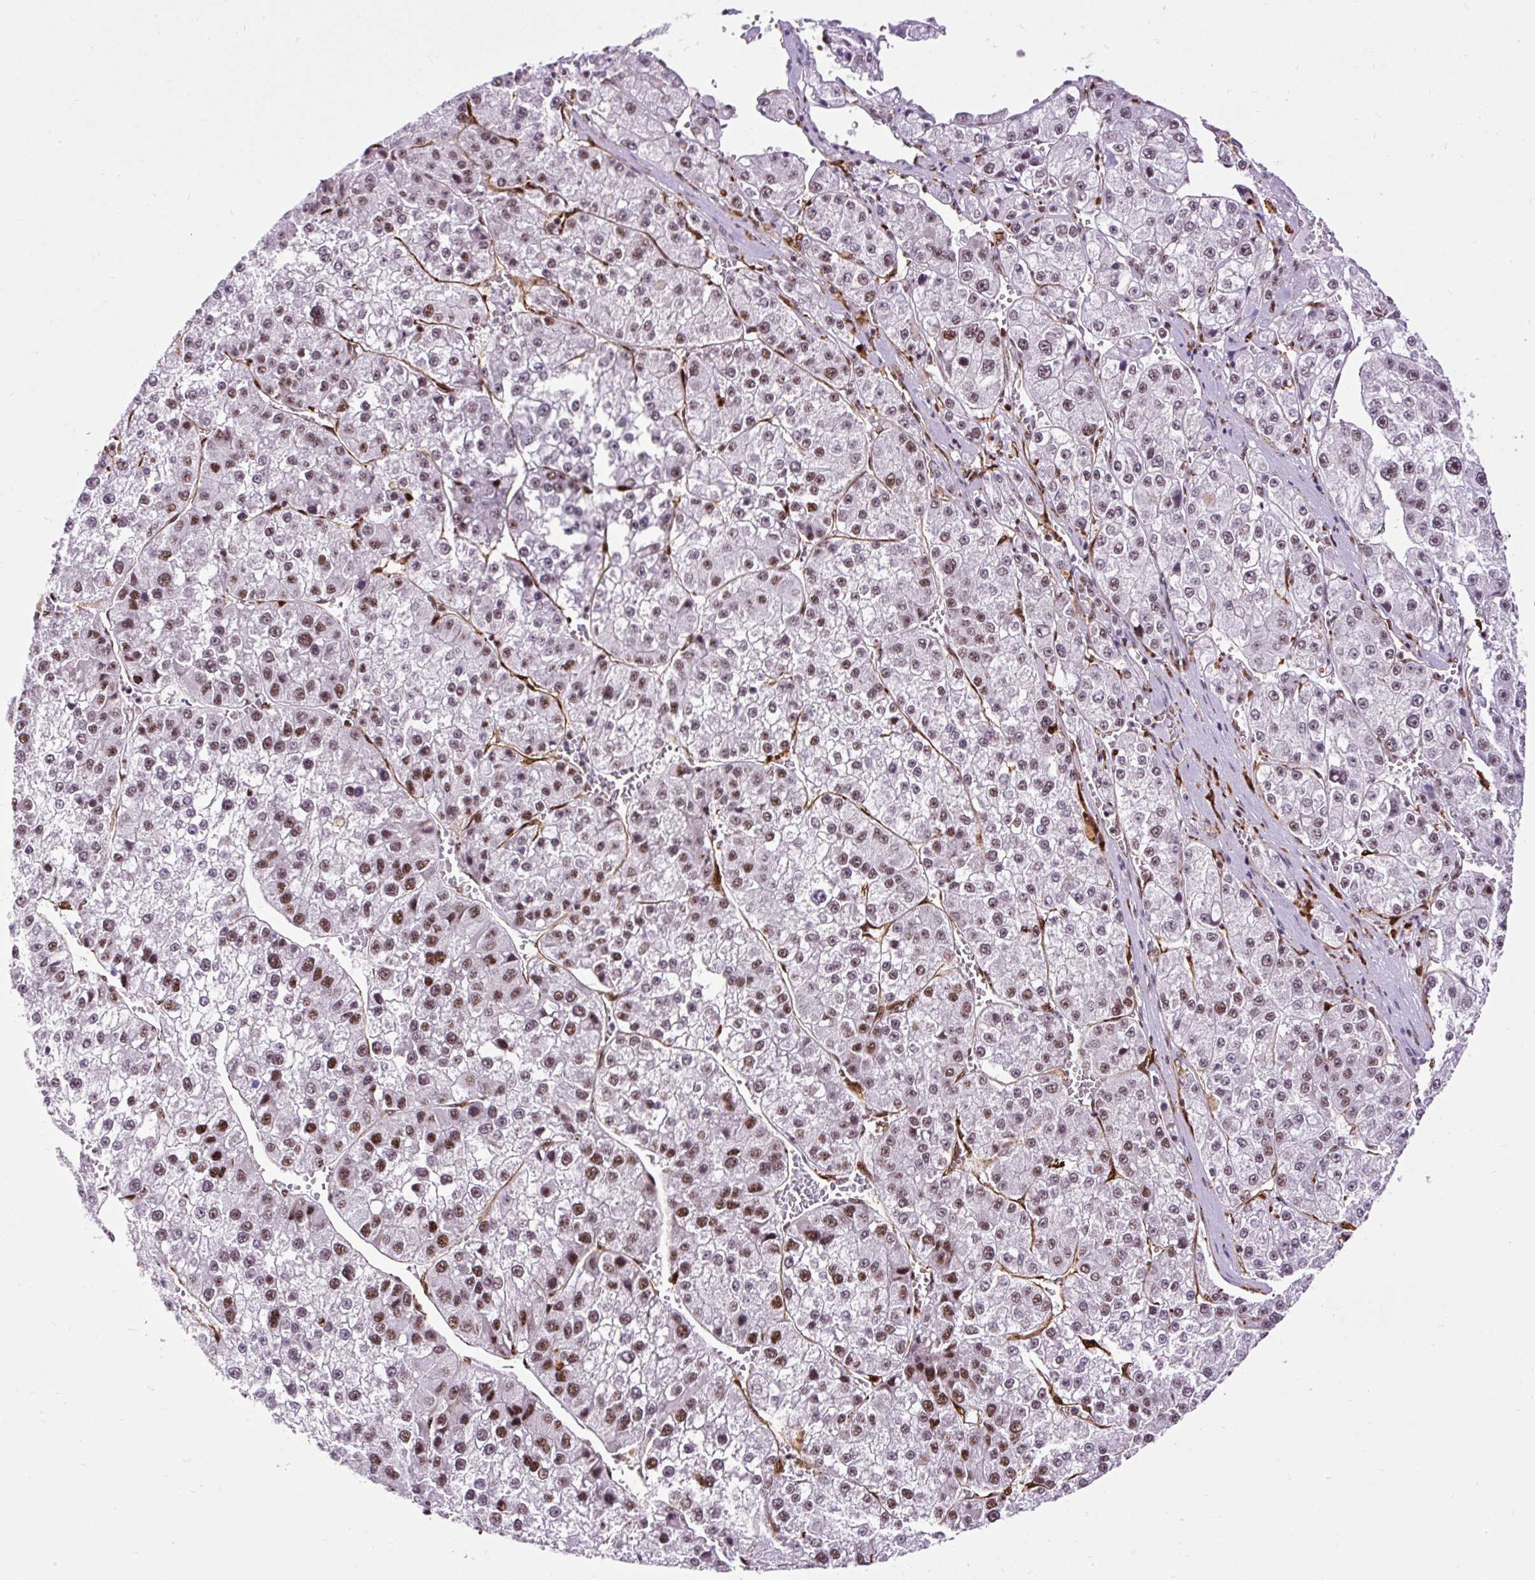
{"staining": {"intensity": "moderate", "quantity": "25%-75%", "location": "nuclear"}, "tissue": "liver cancer", "cell_type": "Tumor cells", "image_type": "cancer", "snomed": [{"axis": "morphology", "description": "Carcinoma, Hepatocellular, NOS"}, {"axis": "topography", "description": "Liver"}], "caption": "The micrograph displays staining of liver hepatocellular carcinoma, revealing moderate nuclear protein staining (brown color) within tumor cells.", "gene": "LUC7L2", "patient": {"sex": "female", "age": 73}}